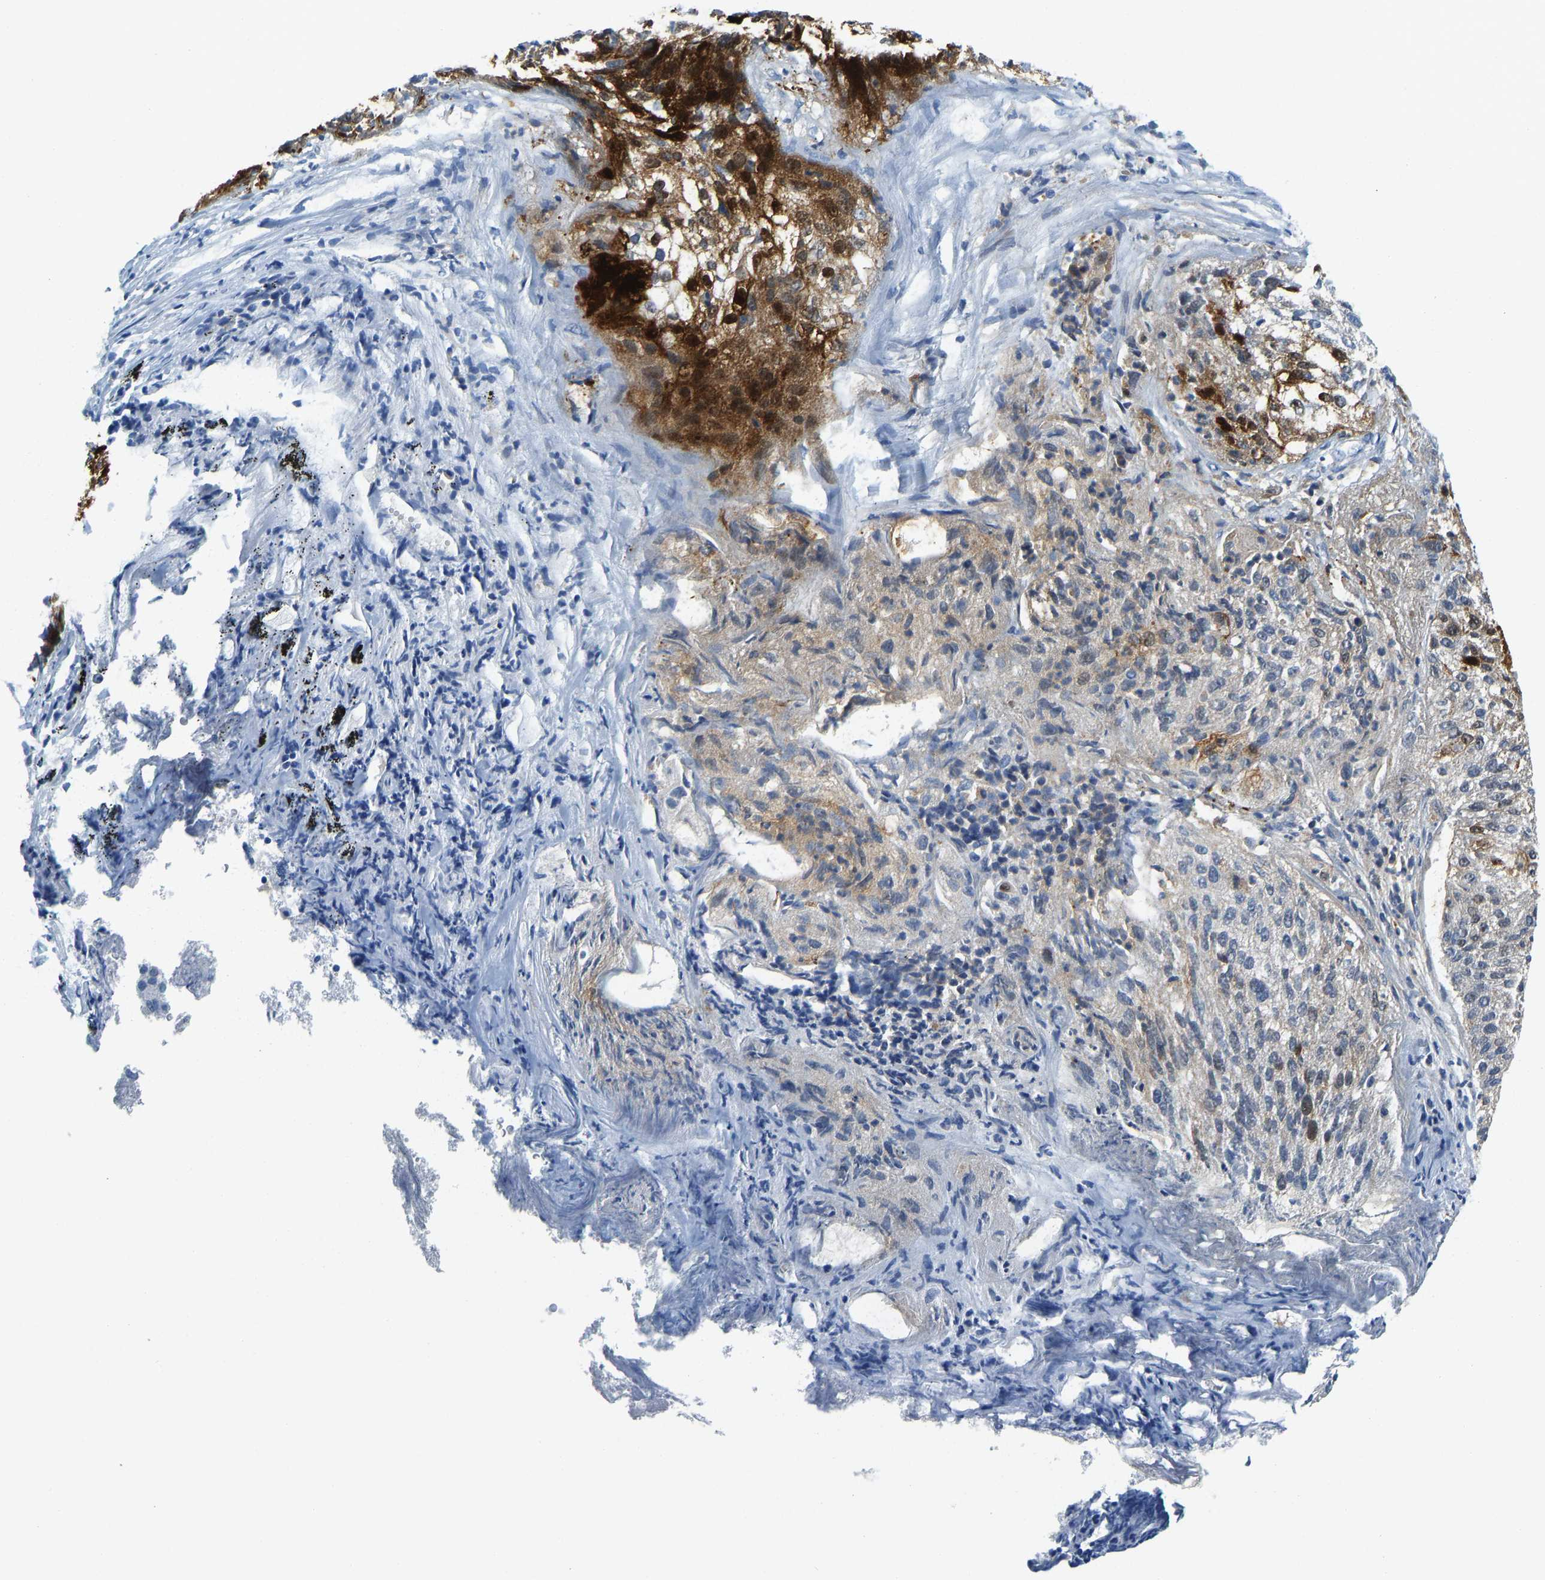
{"staining": {"intensity": "moderate", "quantity": "<25%", "location": "cytoplasmic/membranous,nuclear"}, "tissue": "lung cancer", "cell_type": "Tumor cells", "image_type": "cancer", "snomed": [{"axis": "morphology", "description": "Inflammation, NOS"}, {"axis": "morphology", "description": "Squamous cell carcinoma, NOS"}, {"axis": "topography", "description": "Lymph node"}, {"axis": "topography", "description": "Soft tissue"}, {"axis": "topography", "description": "Lung"}], "caption": "The micrograph demonstrates immunohistochemical staining of lung squamous cell carcinoma. There is moderate cytoplasmic/membranous and nuclear staining is present in about <25% of tumor cells.", "gene": "SERPINB3", "patient": {"sex": "male", "age": 66}}